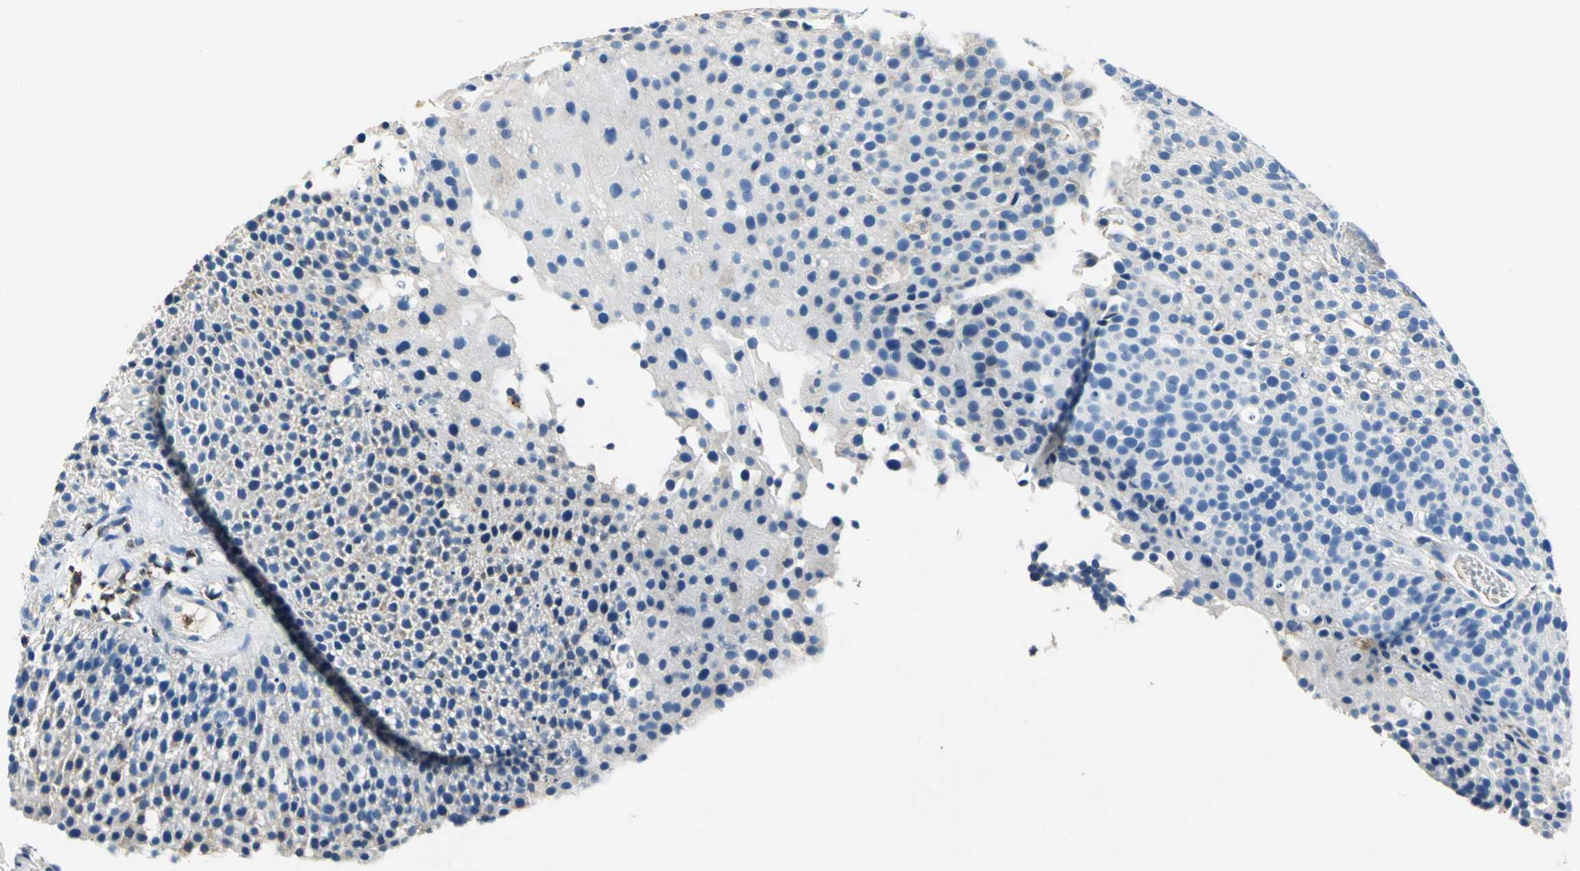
{"staining": {"intensity": "moderate", "quantity": "<25%", "location": "cytoplasmic/membranous"}, "tissue": "urothelial cancer", "cell_type": "Tumor cells", "image_type": "cancer", "snomed": [{"axis": "morphology", "description": "Urothelial carcinoma, Low grade"}, {"axis": "topography", "description": "Urinary bladder"}], "caption": "This histopathology image reveals low-grade urothelial carcinoma stained with immunohistochemistry (IHC) to label a protein in brown. The cytoplasmic/membranous of tumor cells show moderate positivity for the protein. Nuclei are counter-stained blue.", "gene": "SEPTIN6", "patient": {"sex": "male", "age": 85}}